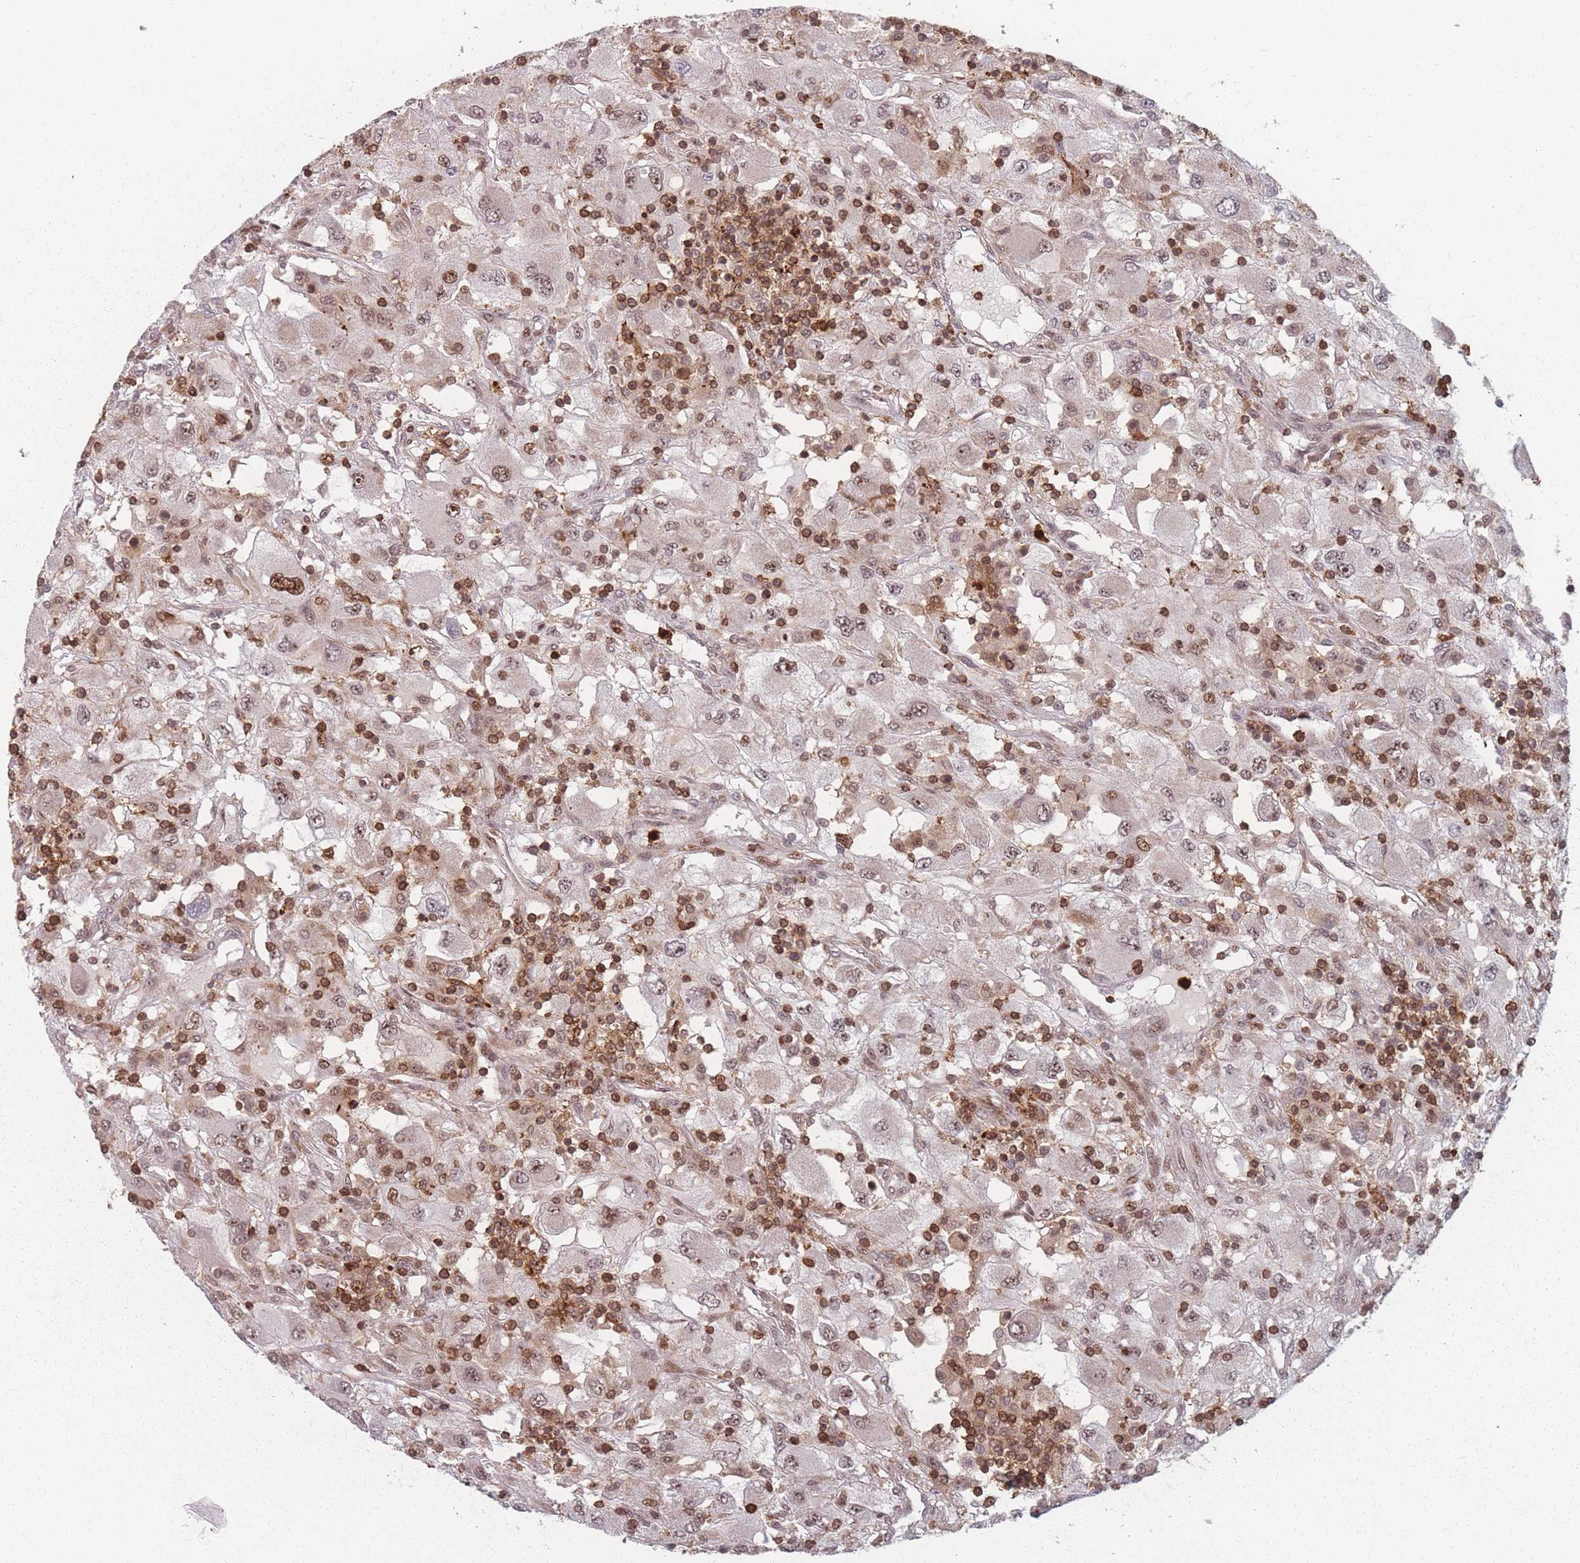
{"staining": {"intensity": "moderate", "quantity": "25%-75%", "location": "nuclear"}, "tissue": "renal cancer", "cell_type": "Tumor cells", "image_type": "cancer", "snomed": [{"axis": "morphology", "description": "Adenocarcinoma, NOS"}, {"axis": "topography", "description": "Kidney"}], "caption": "Immunohistochemistry staining of renal adenocarcinoma, which demonstrates medium levels of moderate nuclear expression in approximately 25%-75% of tumor cells indicating moderate nuclear protein positivity. The staining was performed using DAB (3,3'-diaminobenzidine) (brown) for protein detection and nuclei were counterstained in hematoxylin (blue).", "gene": "WDR55", "patient": {"sex": "female", "age": 67}}